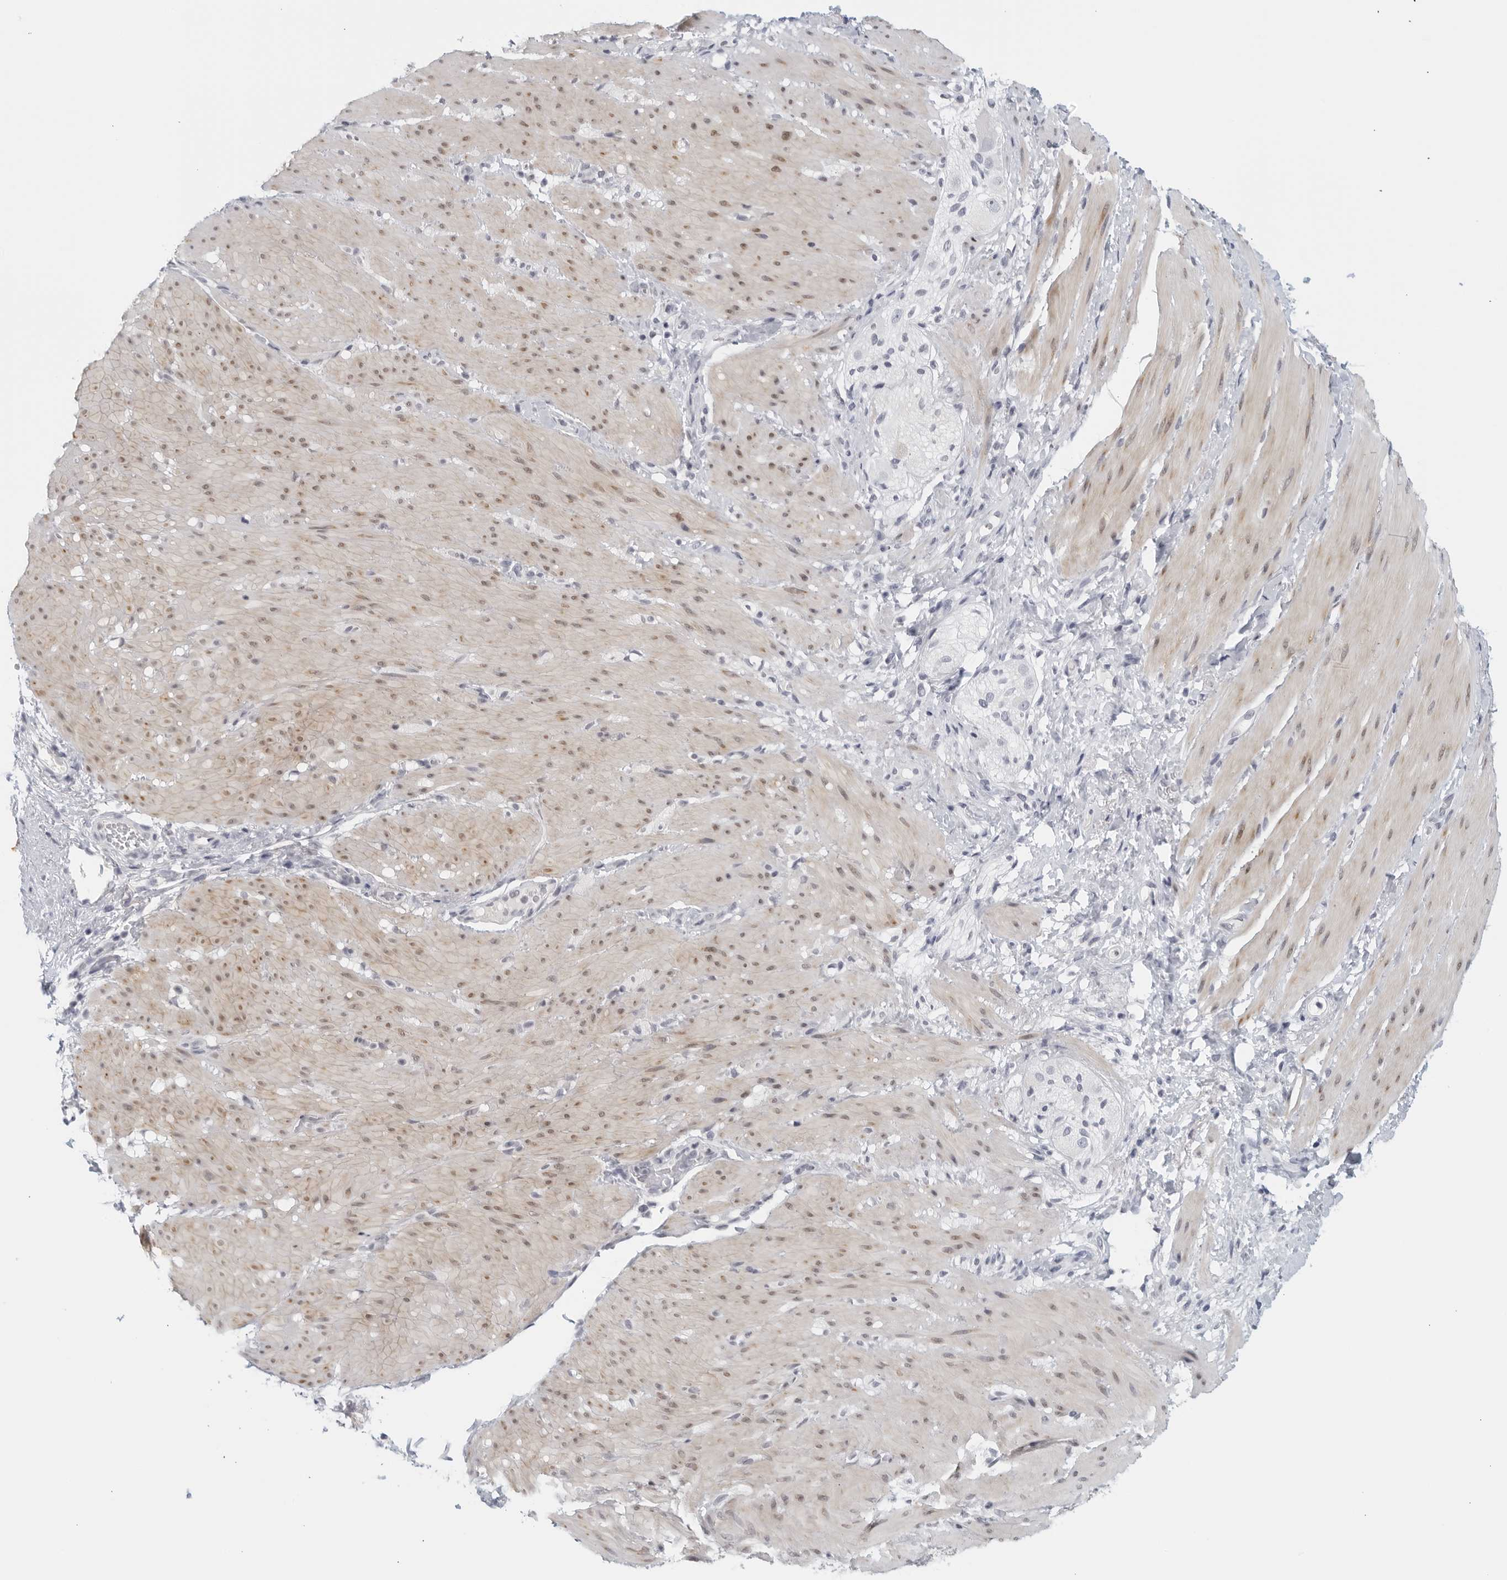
{"staining": {"intensity": "moderate", "quantity": "<25%", "location": "cytoplasmic/membranous,nuclear"}, "tissue": "smooth muscle", "cell_type": "Smooth muscle cells", "image_type": "normal", "snomed": [{"axis": "morphology", "description": "Normal tissue, NOS"}, {"axis": "topography", "description": "Smooth muscle"}, {"axis": "topography", "description": "Small intestine"}], "caption": "Brown immunohistochemical staining in benign human smooth muscle demonstrates moderate cytoplasmic/membranous,nuclear staining in approximately <25% of smooth muscle cells.", "gene": "MATN1", "patient": {"sex": "female", "age": 84}}